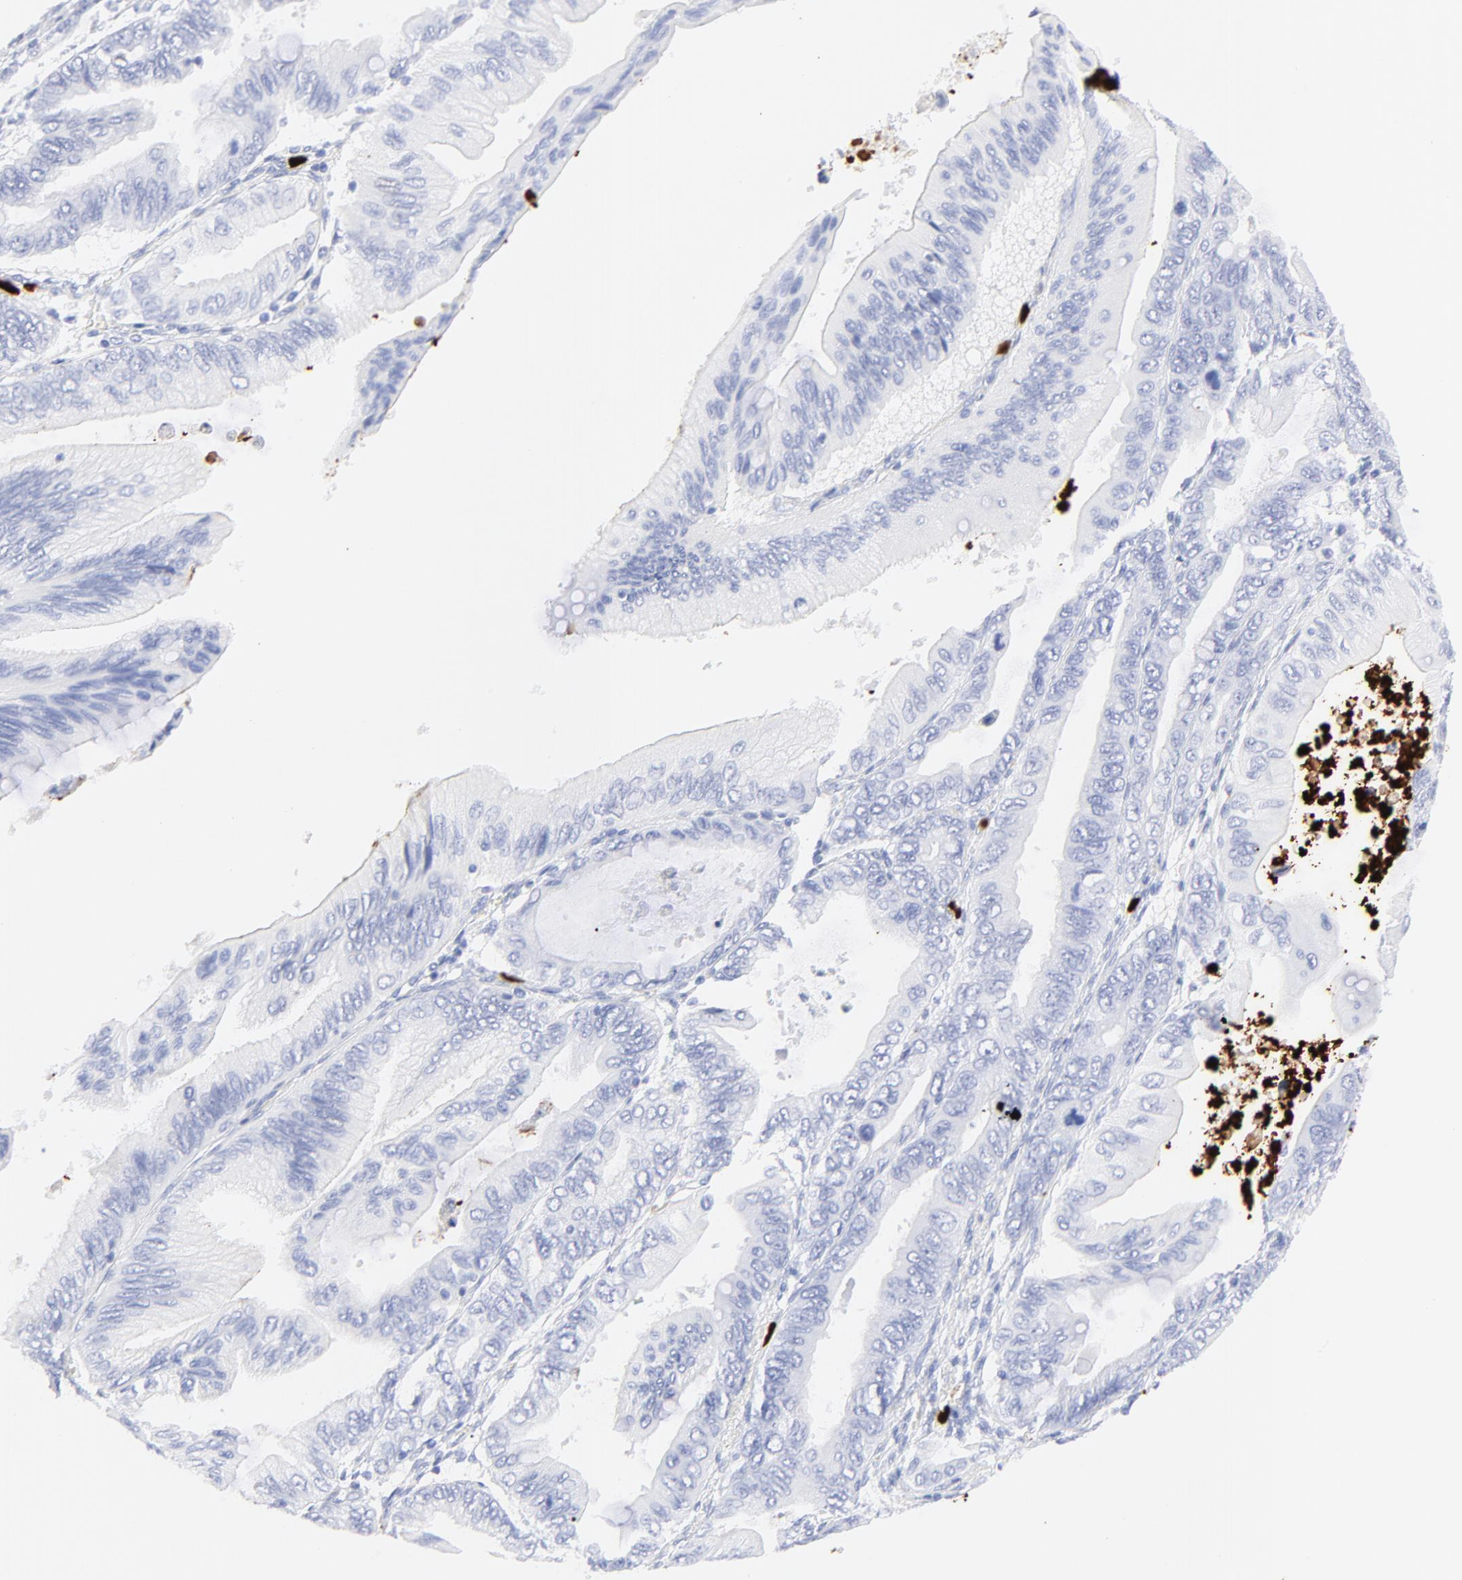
{"staining": {"intensity": "negative", "quantity": "none", "location": "none"}, "tissue": "pancreatic cancer", "cell_type": "Tumor cells", "image_type": "cancer", "snomed": [{"axis": "morphology", "description": "Adenocarcinoma, NOS"}, {"axis": "topography", "description": "Pancreas"}], "caption": "High power microscopy histopathology image of an immunohistochemistry micrograph of adenocarcinoma (pancreatic), revealing no significant expression in tumor cells. (Immunohistochemistry (ihc), brightfield microscopy, high magnification).", "gene": "S100A12", "patient": {"sex": "female", "age": 66}}